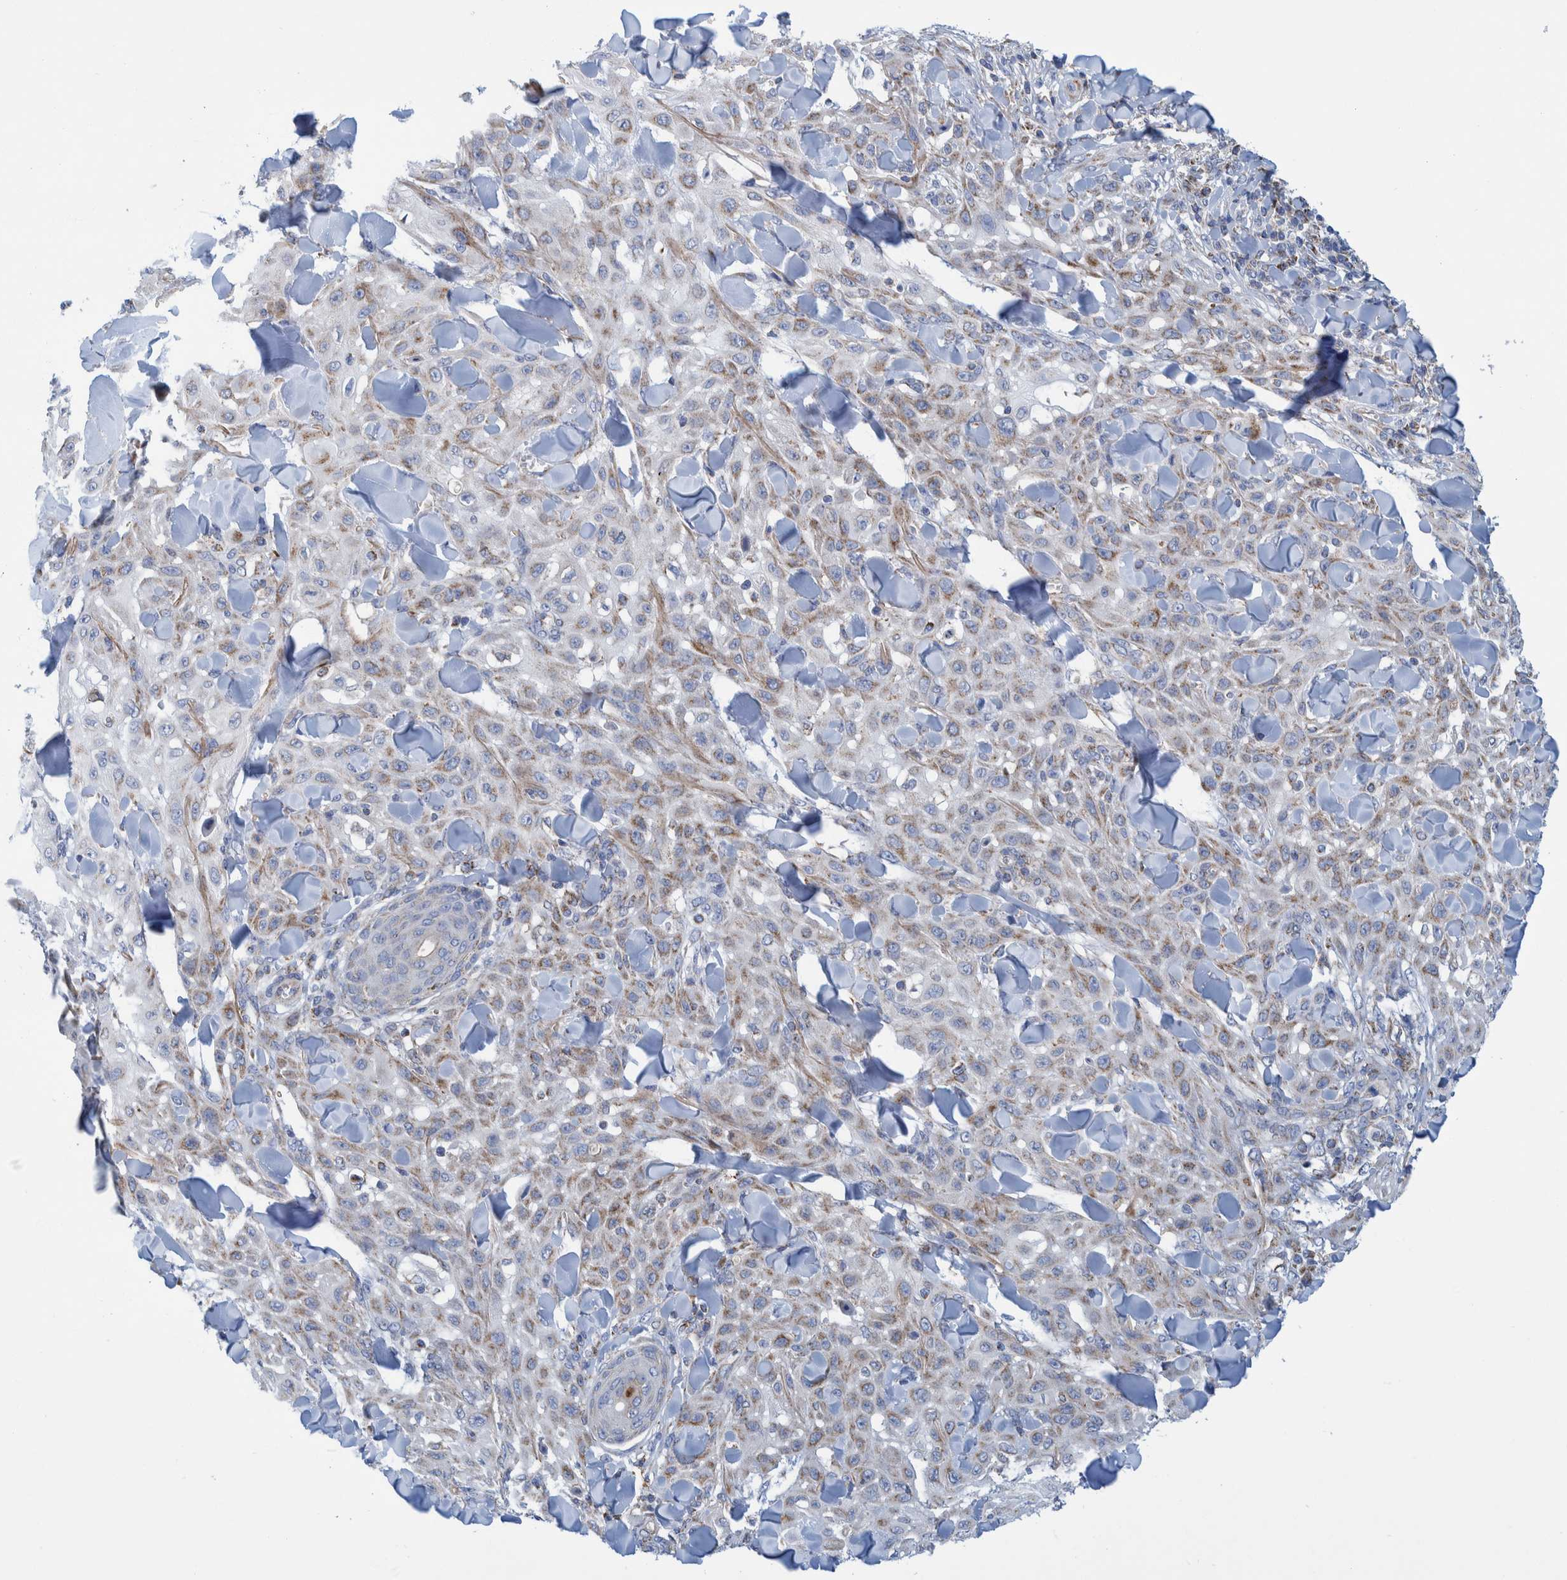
{"staining": {"intensity": "weak", "quantity": "<25%", "location": "cytoplasmic/membranous"}, "tissue": "skin cancer", "cell_type": "Tumor cells", "image_type": "cancer", "snomed": [{"axis": "morphology", "description": "Squamous cell carcinoma, NOS"}, {"axis": "topography", "description": "Skin"}], "caption": "An immunohistochemistry micrograph of skin cancer is shown. There is no staining in tumor cells of skin cancer. Brightfield microscopy of IHC stained with DAB (brown) and hematoxylin (blue), captured at high magnification.", "gene": "MRPS7", "patient": {"sex": "male", "age": 24}}